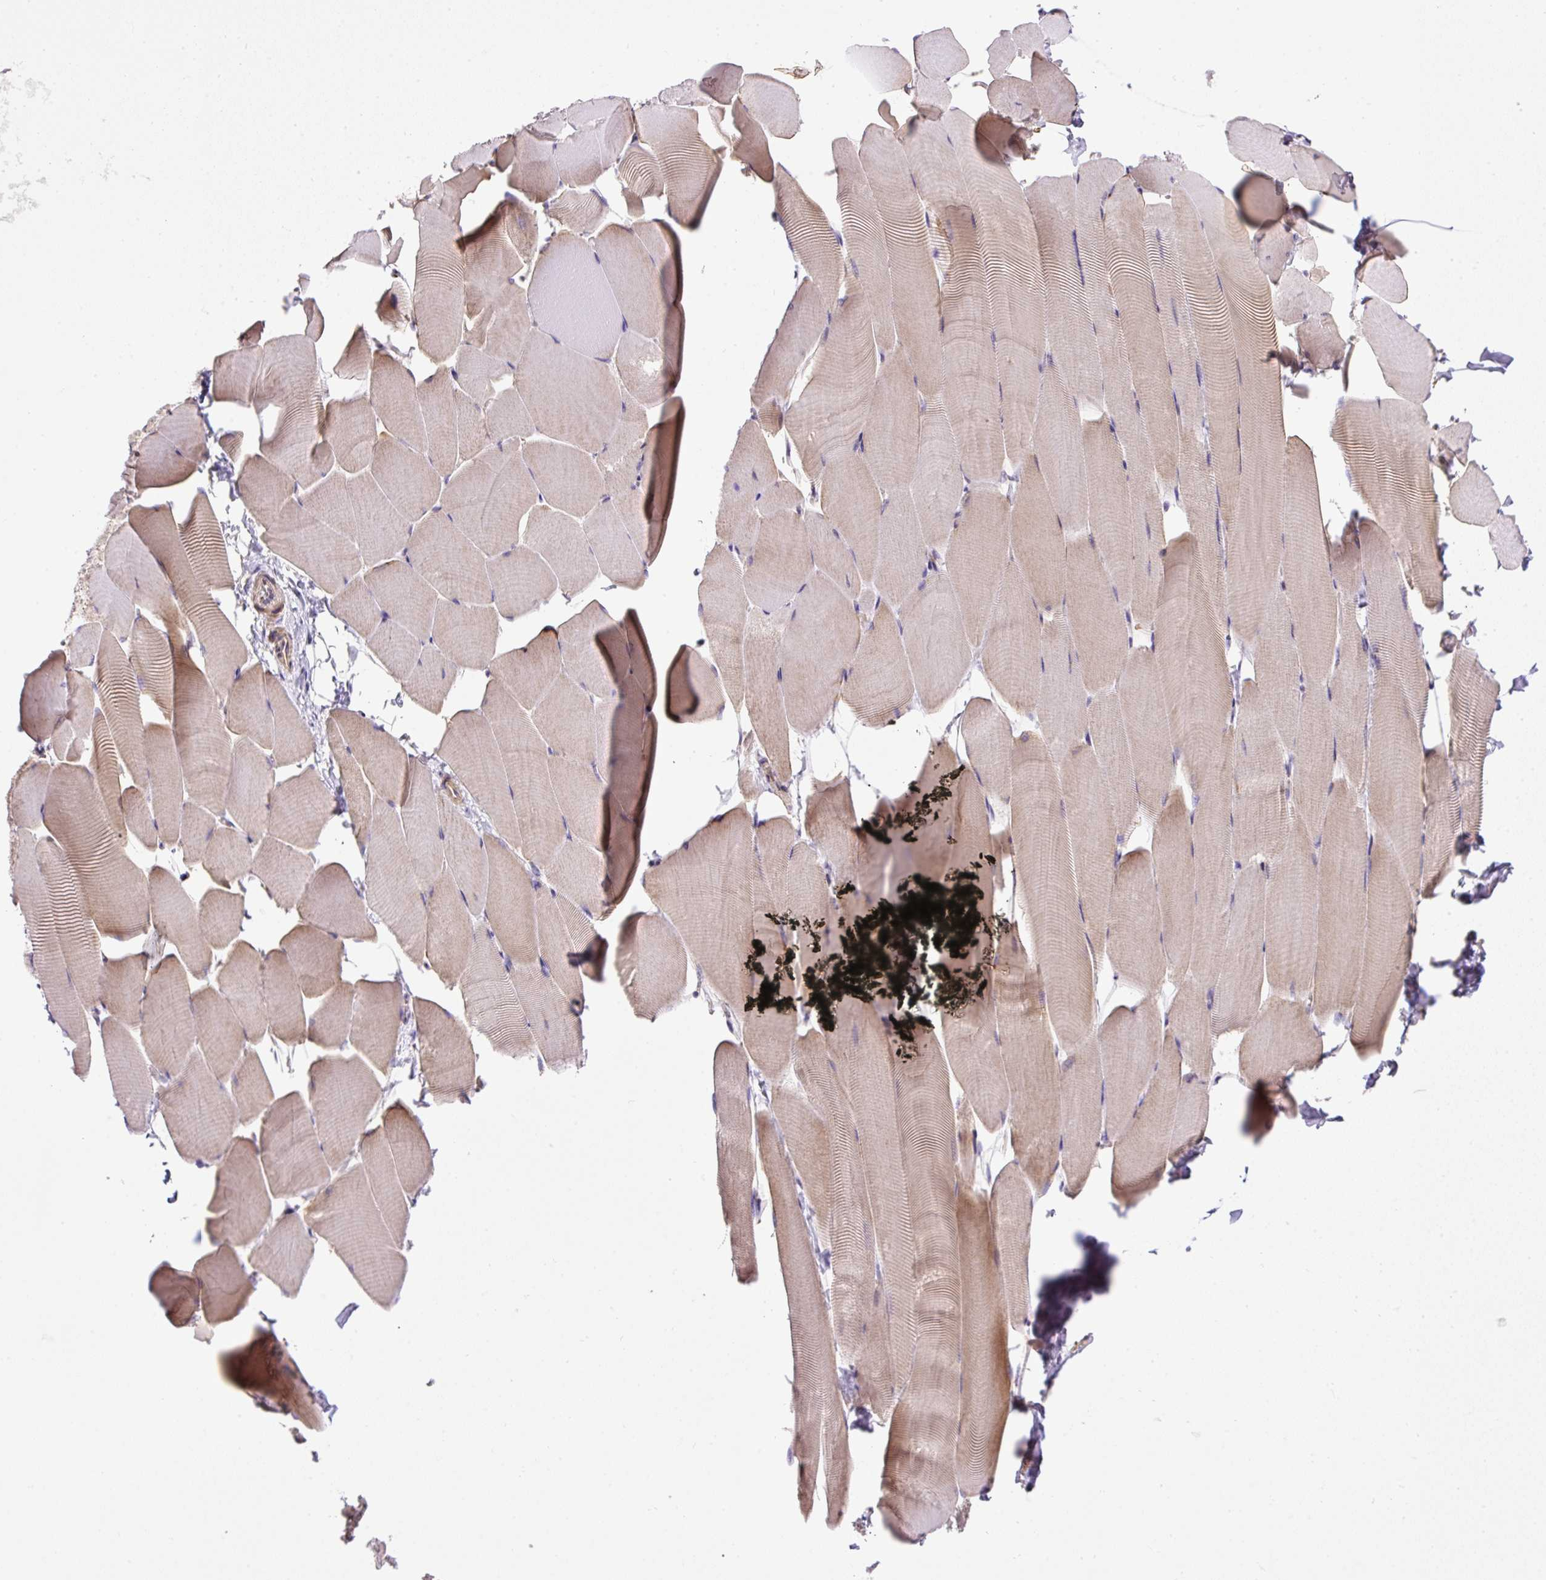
{"staining": {"intensity": "weak", "quantity": "25%-75%", "location": "cytoplasmic/membranous"}, "tissue": "skeletal muscle", "cell_type": "Myocytes", "image_type": "normal", "snomed": [{"axis": "morphology", "description": "Normal tissue, NOS"}, {"axis": "topography", "description": "Skeletal muscle"}], "caption": "Myocytes reveal weak cytoplasmic/membranous positivity in approximately 25%-75% of cells in unremarkable skeletal muscle.", "gene": "ZNF547", "patient": {"sex": "male", "age": 25}}